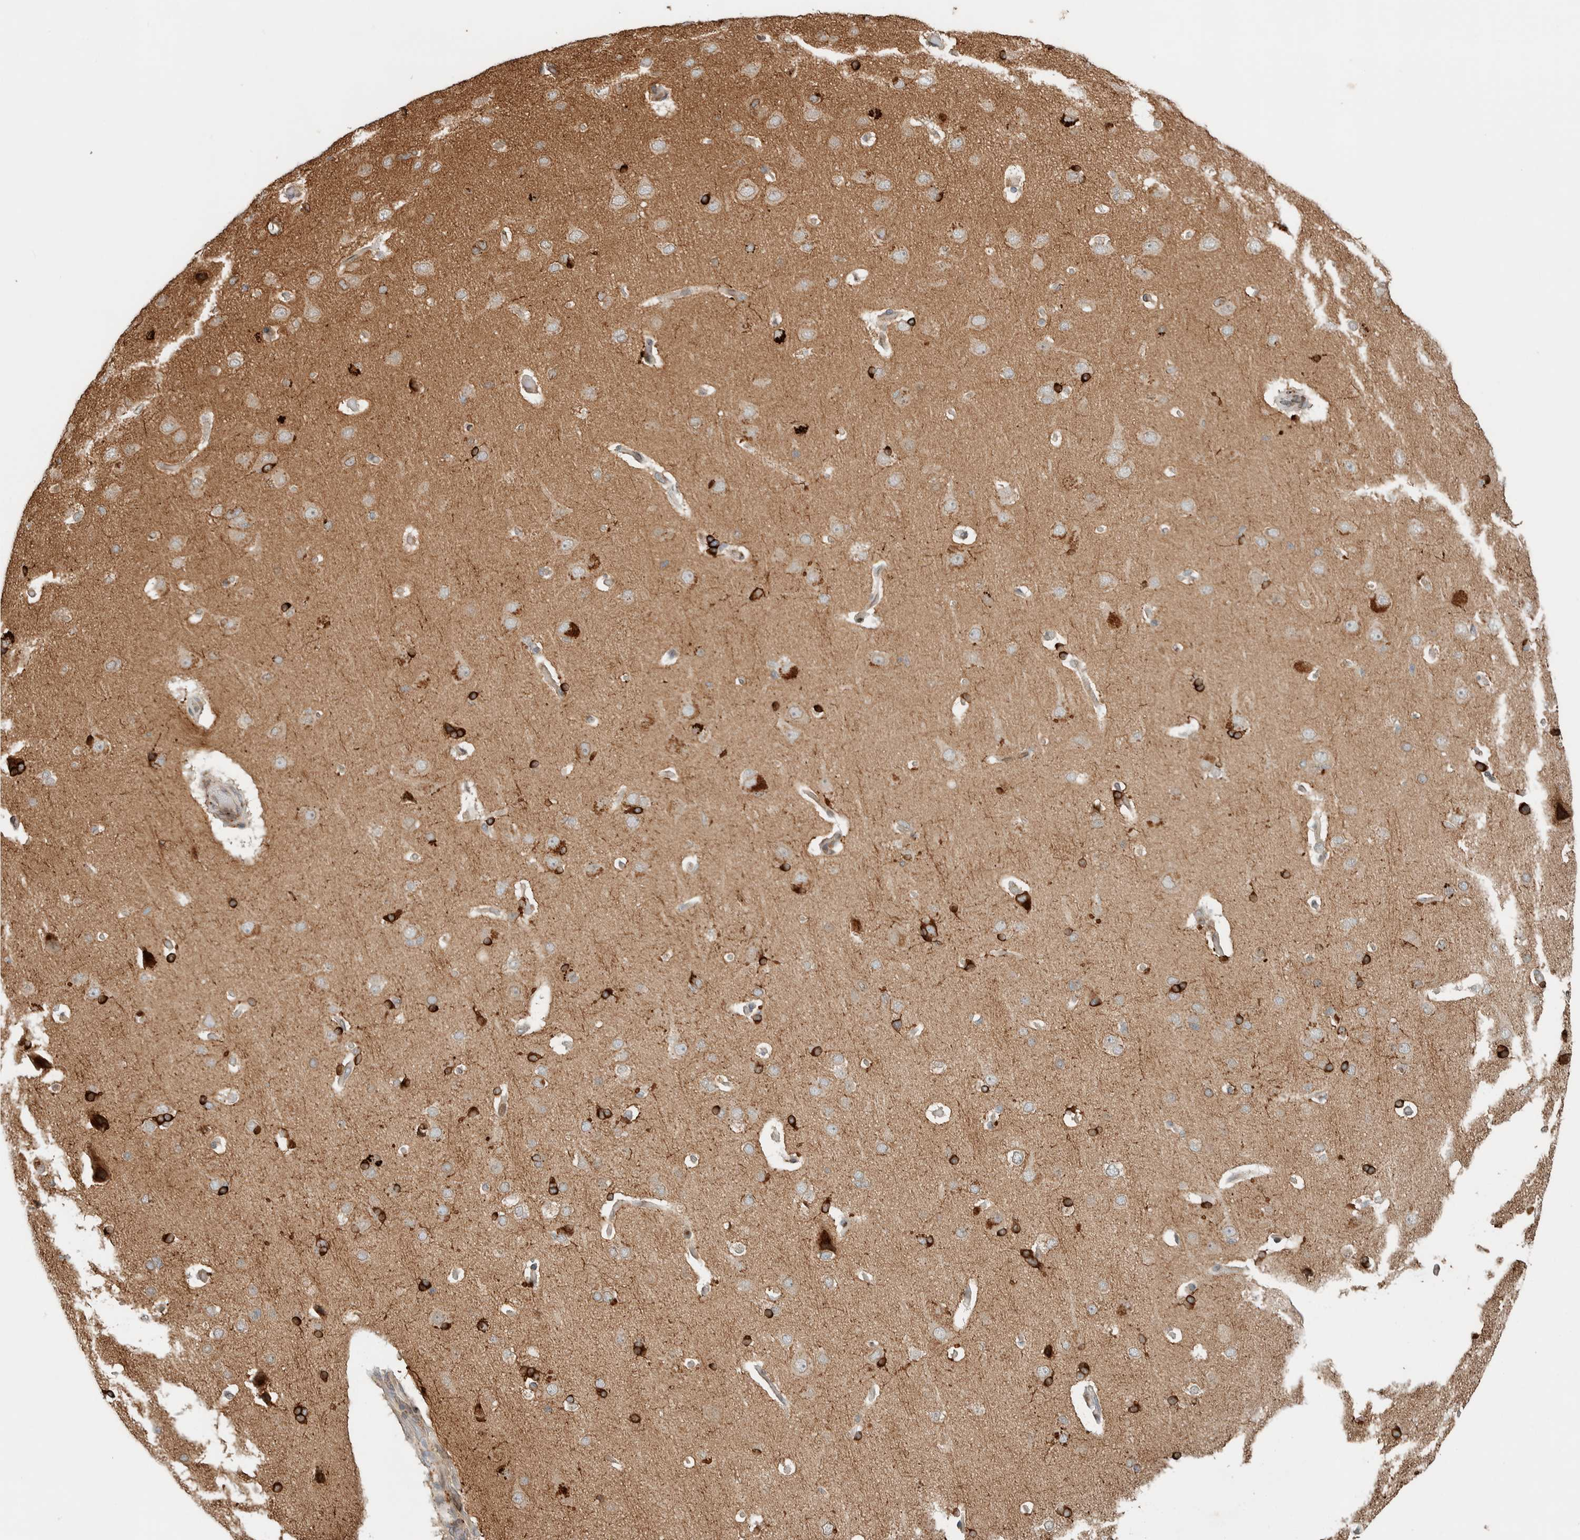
{"staining": {"intensity": "negative", "quantity": "none", "location": "none"}, "tissue": "cerebral cortex", "cell_type": "Endothelial cells", "image_type": "normal", "snomed": [{"axis": "morphology", "description": "Normal tissue, NOS"}, {"axis": "topography", "description": "Cerebral cortex"}], "caption": "A high-resolution micrograph shows IHC staining of benign cerebral cortex, which demonstrates no significant staining in endothelial cells.", "gene": "NBR1", "patient": {"sex": "male", "age": 62}}